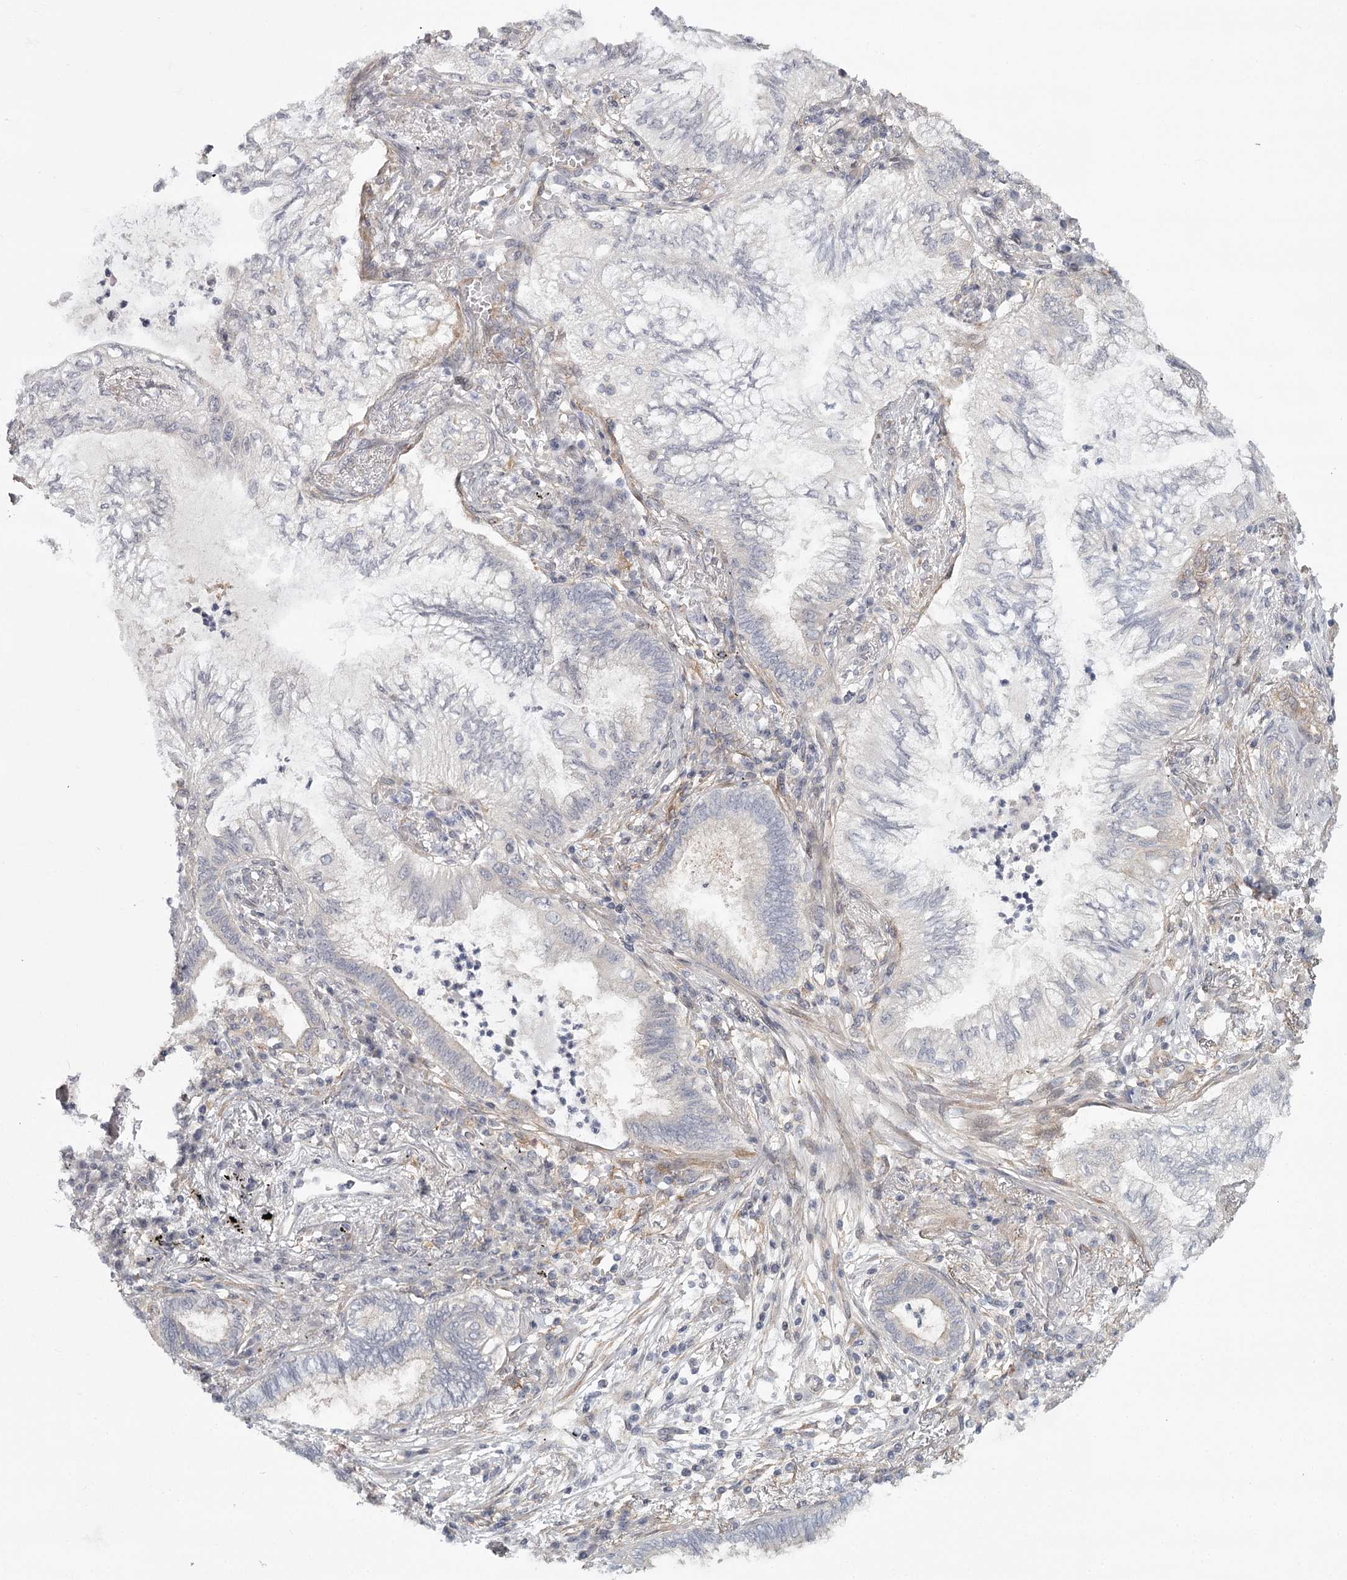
{"staining": {"intensity": "negative", "quantity": "none", "location": "none"}, "tissue": "lung cancer", "cell_type": "Tumor cells", "image_type": "cancer", "snomed": [{"axis": "morphology", "description": "Adenocarcinoma, NOS"}, {"axis": "topography", "description": "Lung"}], "caption": "High magnification brightfield microscopy of adenocarcinoma (lung) stained with DAB (3,3'-diaminobenzidine) (brown) and counterstained with hematoxylin (blue): tumor cells show no significant staining.", "gene": "CCNG2", "patient": {"sex": "female", "age": 70}}